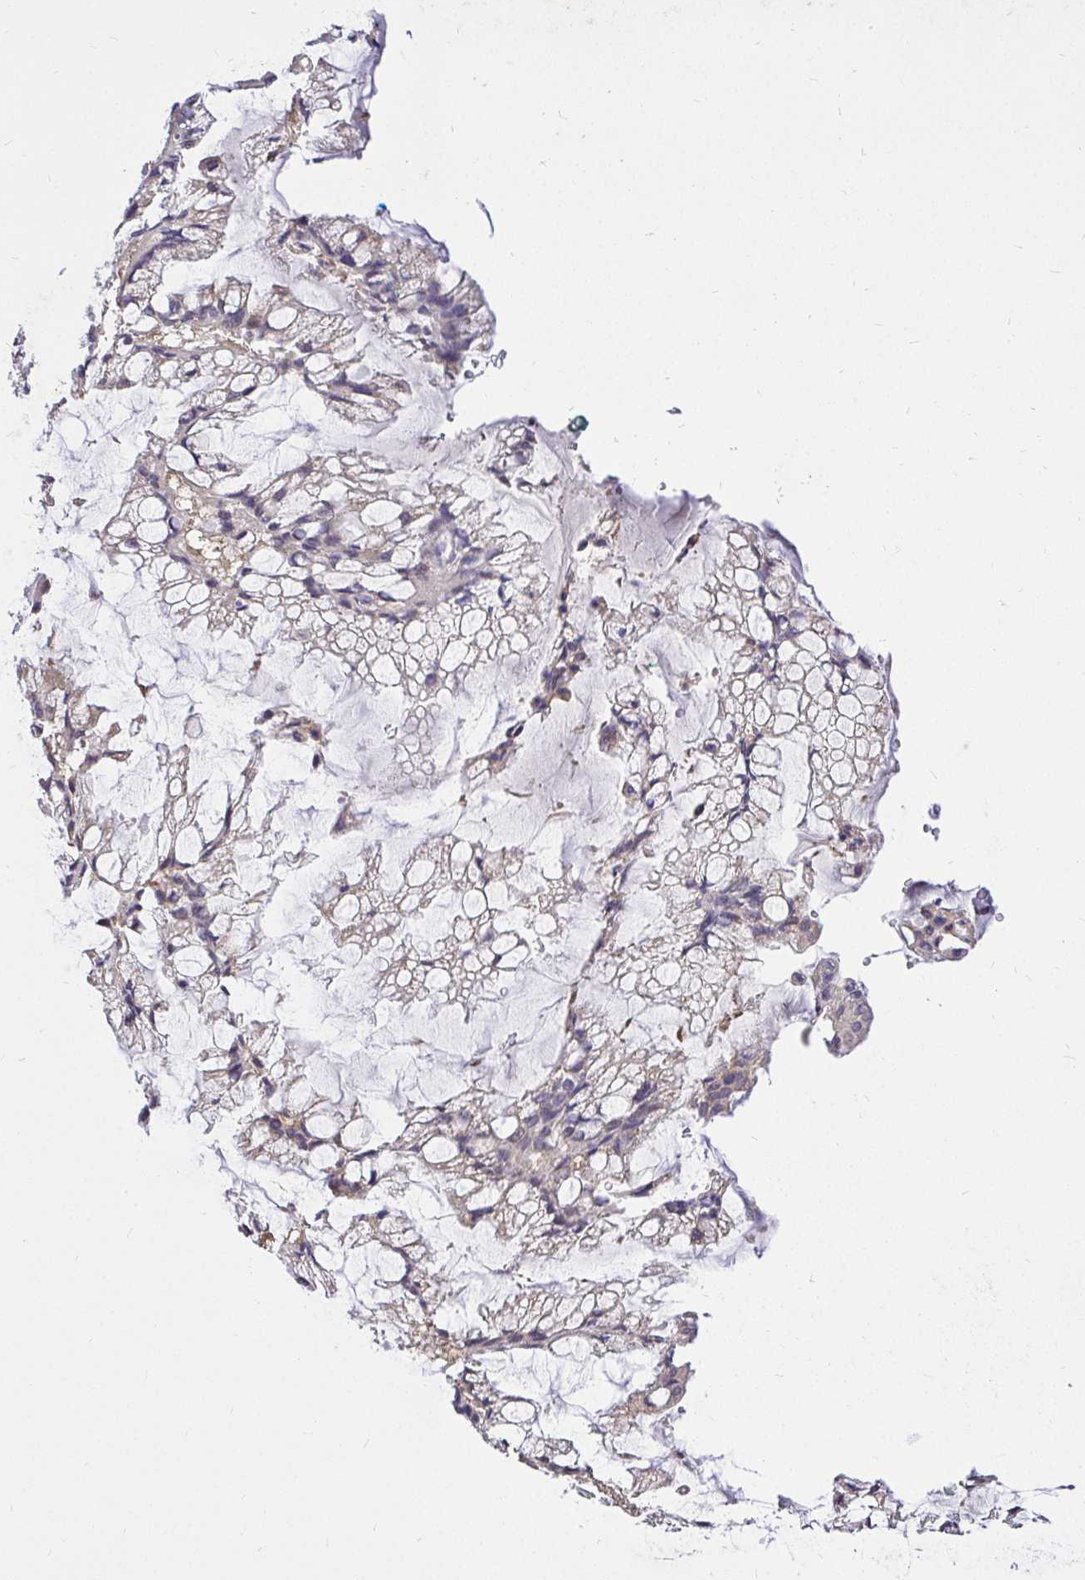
{"staining": {"intensity": "weak", "quantity": "<25%", "location": "cytoplasmic/membranous"}, "tissue": "ovarian cancer", "cell_type": "Tumor cells", "image_type": "cancer", "snomed": [{"axis": "morphology", "description": "Cystadenocarcinoma, mucinous, NOS"}, {"axis": "topography", "description": "Ovary"}], "caption": "IHC of human mucinous cystadenocarcinoma (ovarian) exhibits no expression in tumor cells.", "gene": "CCDC122", "patient": {"sex": "female", "age": 73}}